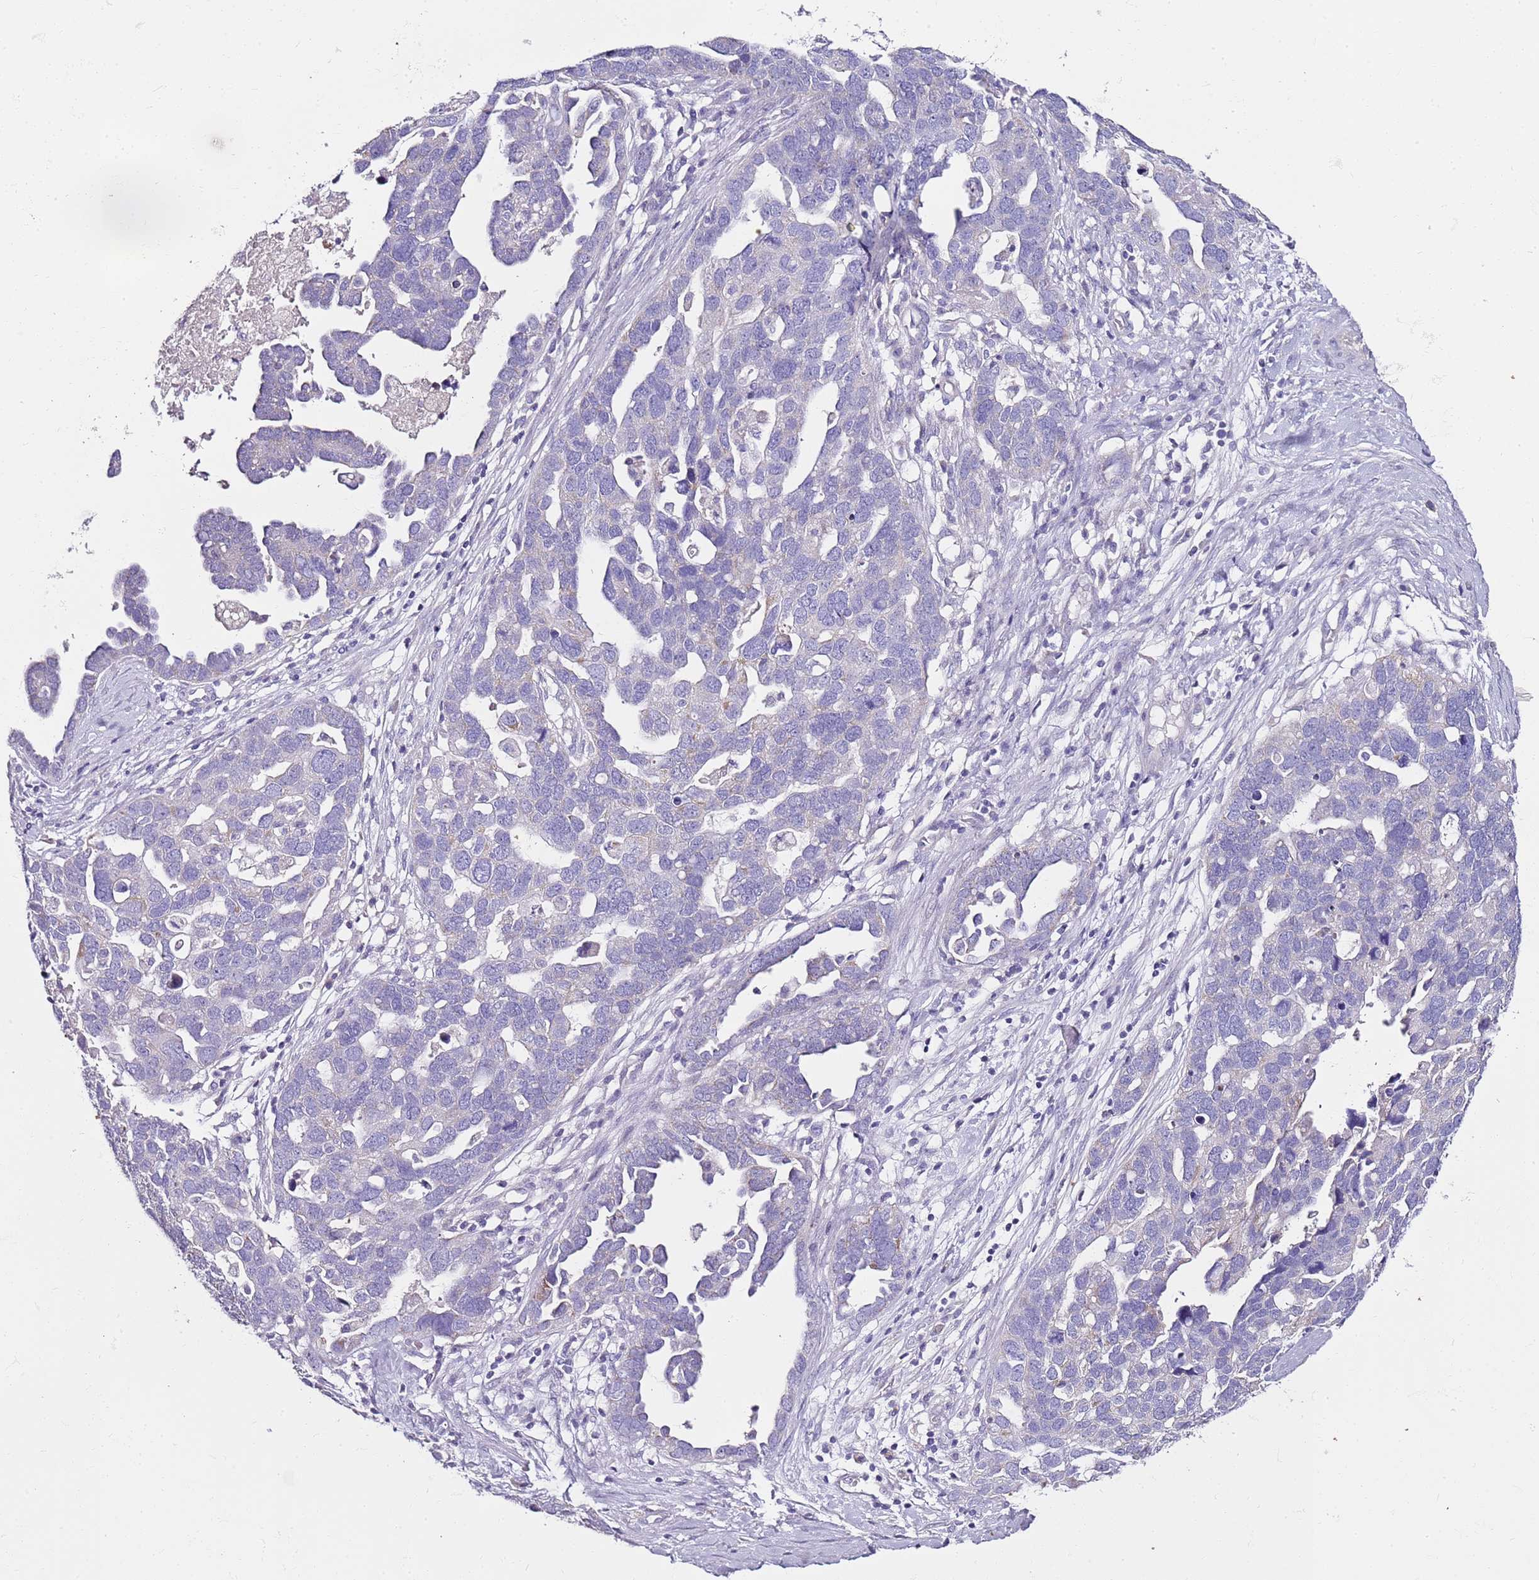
{"staining": {"intensity": "negative", "quantity": "none", "location": "none"}, "tissue": "ovarian cancer", "cell_type": "Tumor cells", "image_type": "cancer", "snomed": [{"axis": "morphology", "description": "Cystadenocarcinoma, serous, NOS"}, {"axis": "topography", "description": "Ovary"}], "caption": "Tumor cells are negative for protein expression in human ovarian cancer.", "gene": "MYBPC3", "patient": {"sex": "female", "age": 54}}